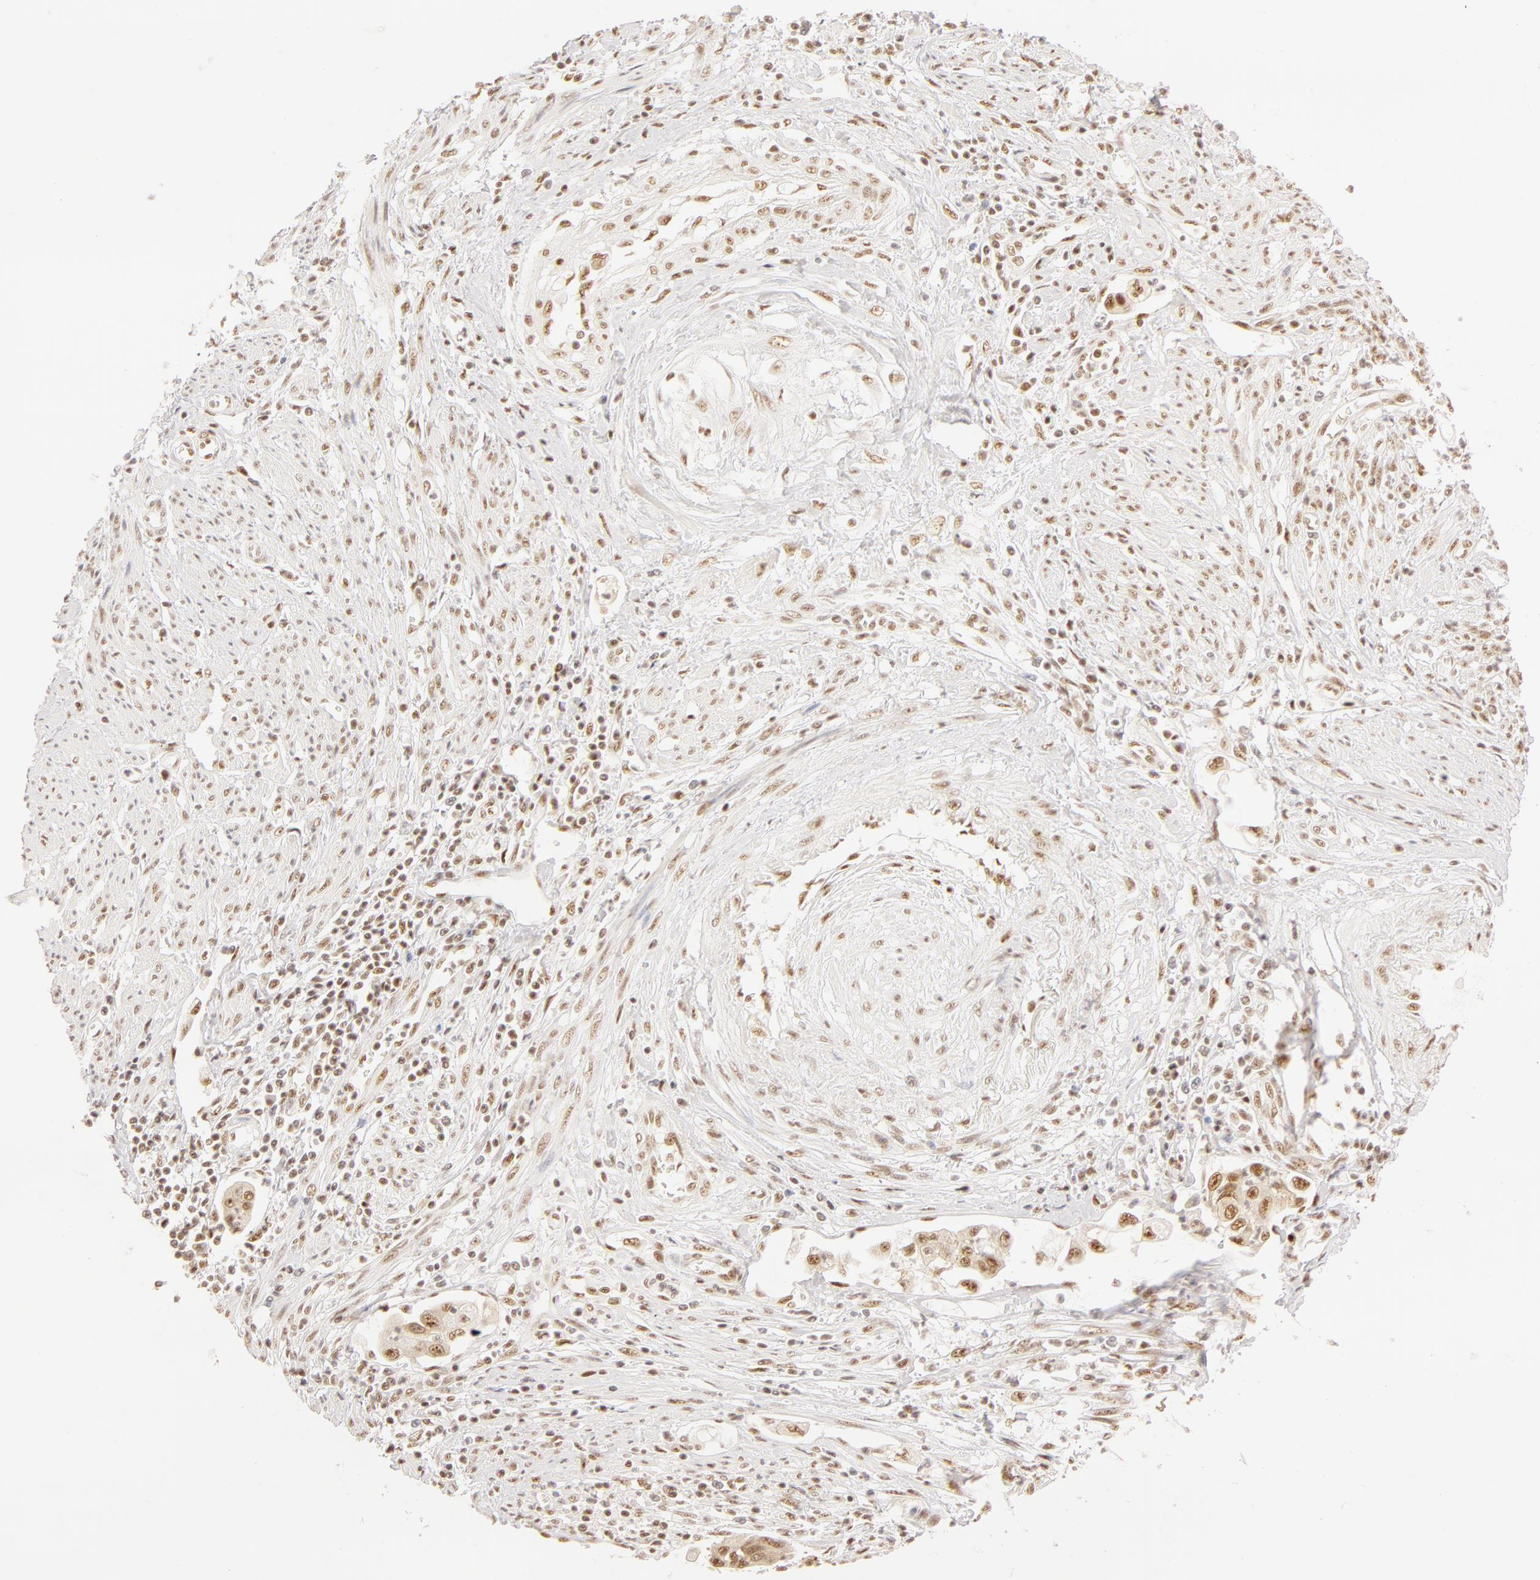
{"staining": {"intensity": "moderate", "quantity": ">75%", "location": "nuclear"}, "tissue": "endometrial cancer", "cell_type": "Tumor cells", "image_type": "cancer", "snomed": [{"axis": "morphology", "description": "Adenocarcinoma, NOS"}, {"axis": "topography", "description": "Endometrium"}], "caption": "Endometrial cancer (adenocarcinoma) tissue shows moderate nuclear staining in approximately >75% of tumor cells, visualized by immunohistochemistry.", "gene": "RBM39", "patient": {"sex": "female", "age": 75}}